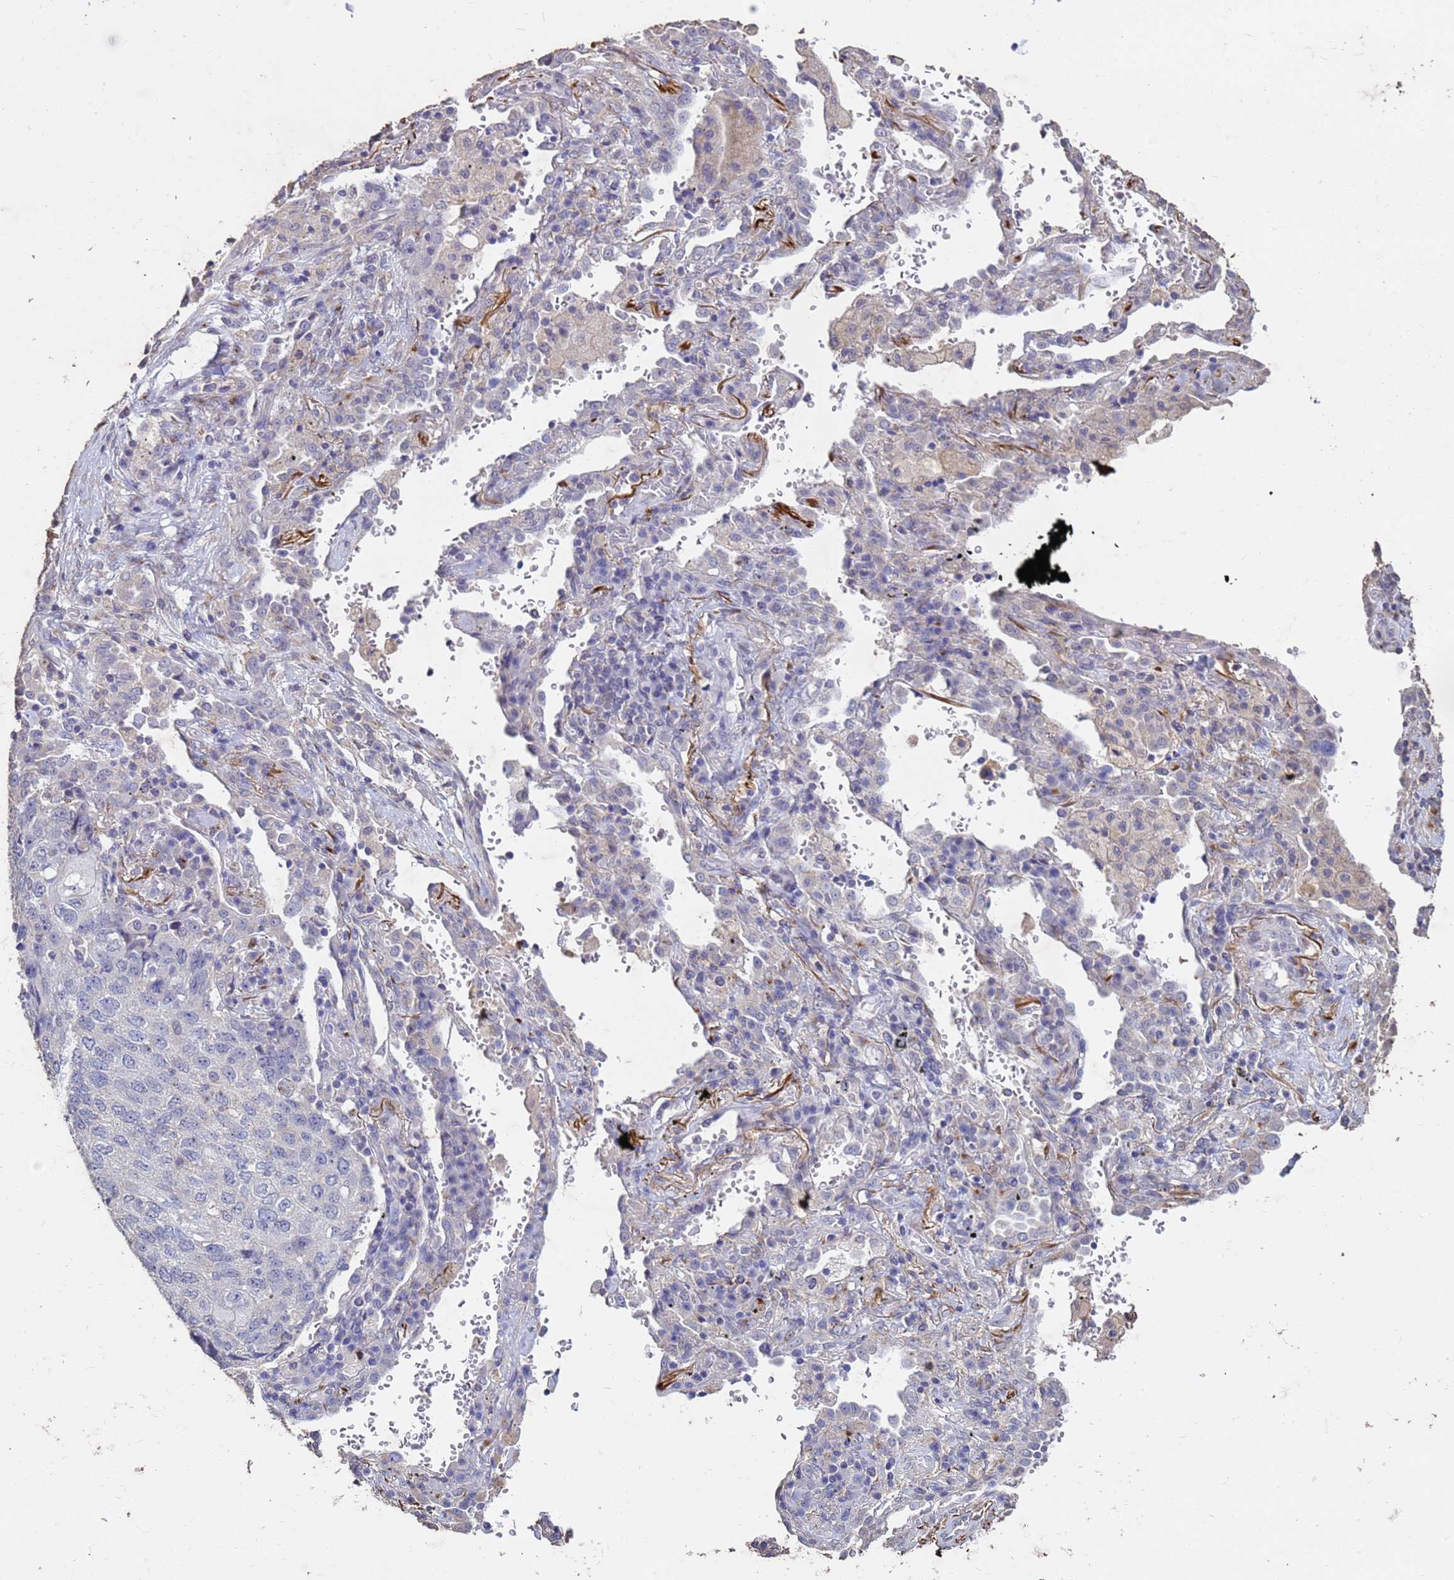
{"staining": {"intensity": "negative", "quantity": "none", "location": "none"}, "tissue": "lung cancer", "cell_type": "Tumor cells", "image_type": "cancer", "snomed": [{"axis": "morphology", "description": "Squamous cell carcinoma, NOS"}, {"axis": "topography", "description": "Lung"}], "caption": "High magnification brightfield microscopy of squamous cell carcinoma (lung) stained with DAB (3,3'-diaminobenzidine) (brown) and counterstained with hematoxylin (blue): tumor cells show no significant staining.", "gene": "SLC25A15", "patient": {"sex": "female", "age": 63}}